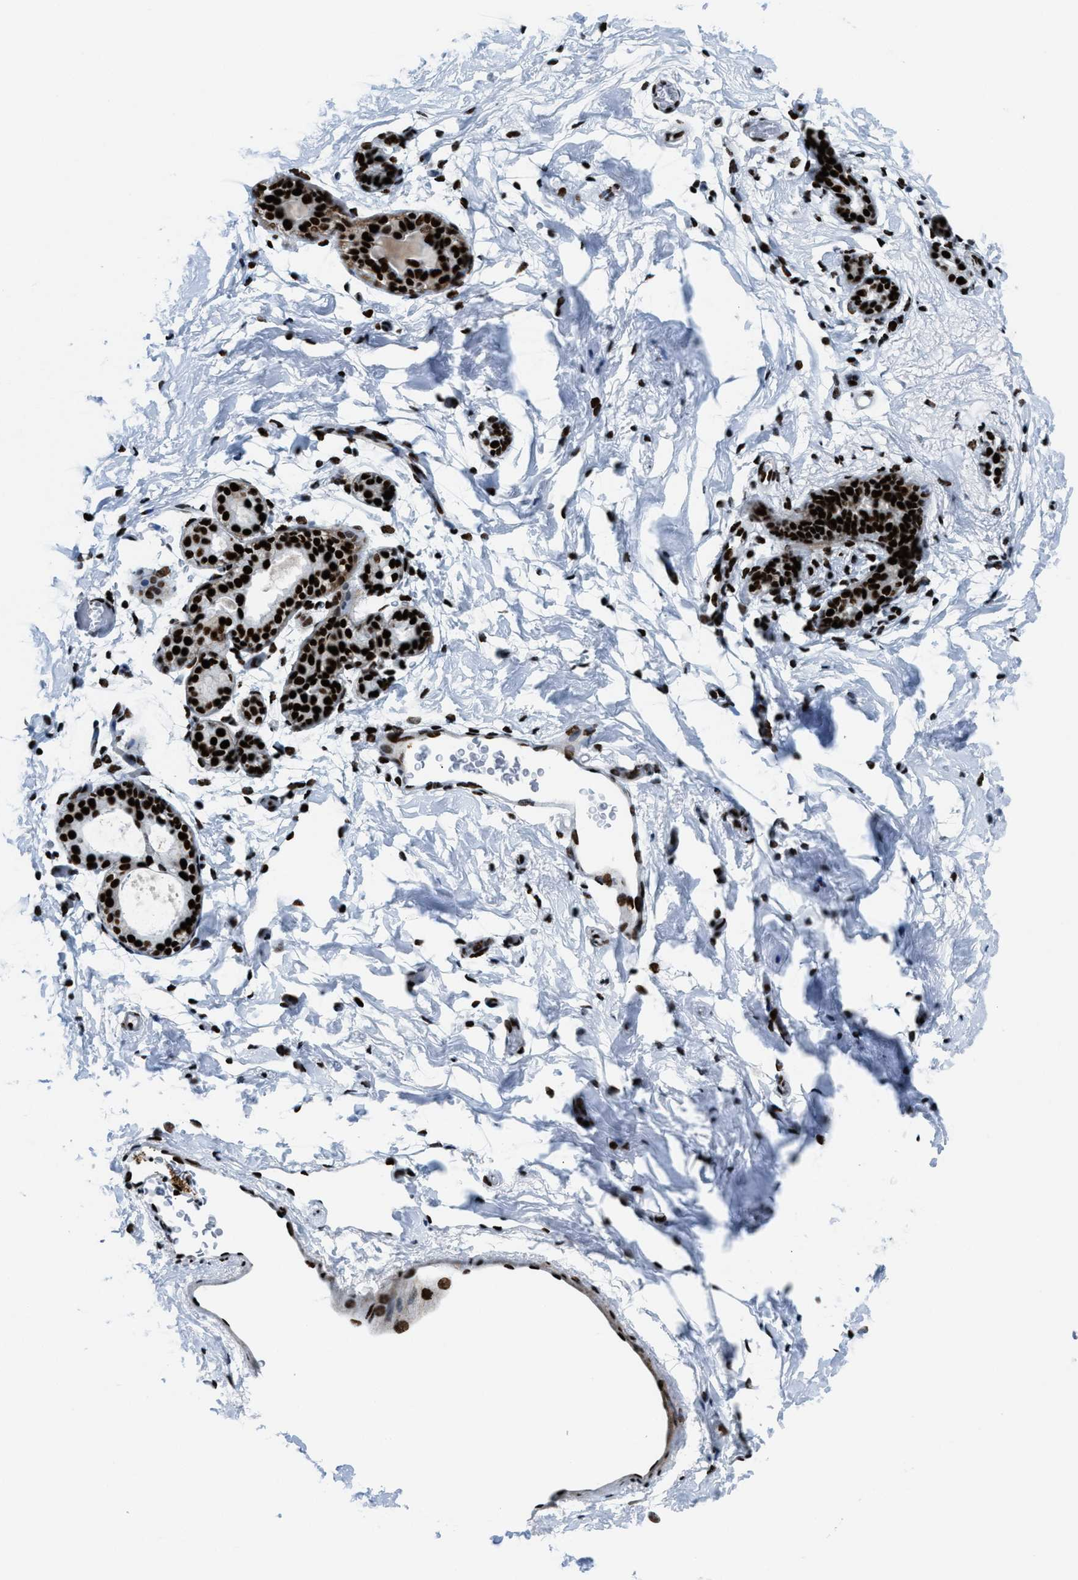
{"staining": {"intensity": "strong", "quantity": ">75%", "location": "nuclear"}, "tissue": "breast", "cell_type": "Adipocytes", "image_type": "normal", "snomed": [{"axis": "morphology", "description": "Normal tissue, NOS"}, {"axis": "topography", "description": "Breast"}], "caption": "IHC staining of unremarkable breast, which demonstrates high levels of strong nuclear positivity in approximately >75% of adipocytes indicating strong nuclear protein staining. The staining was performed using DAB (brown) for protein detection and nuclei were counterstained in hematoxylin (blue).", "gene": "NONO", "patient": {"sex": "female", "age": 62}}